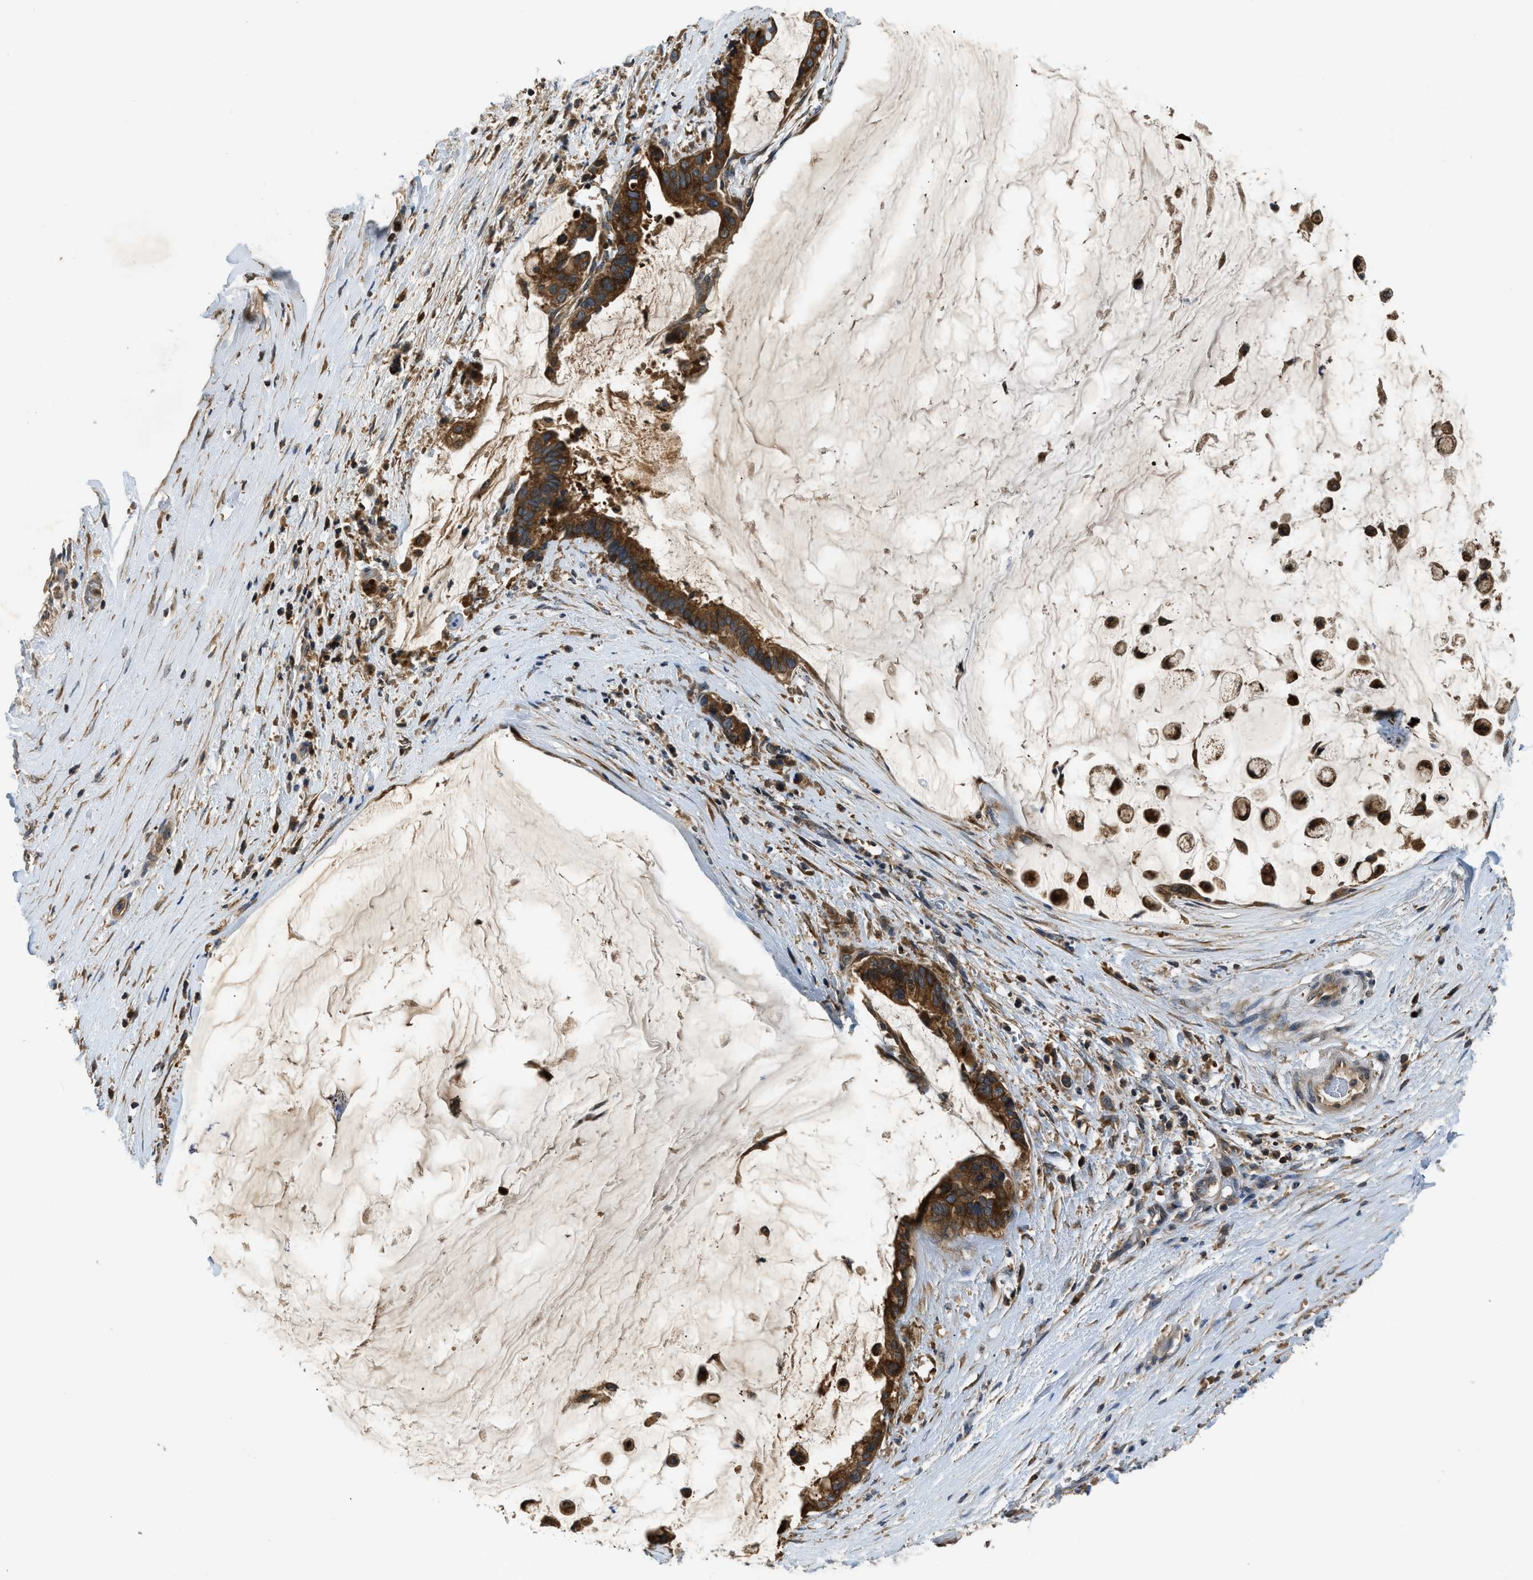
{"staining": {"intensity": "strong", "quantity": ">75%", "location": "cytoplasmic/membranous"}, "tissue": "pancreatic cancer", "cell_type": "Tumor cells", "image_type": "cancer", "snomed": [{"axis": "morphology", "description": "Adenocarcinoma, NOS"}, {"axis": "topography", "description": "Pancreas"}], "caption": "Protein expression analysis of human pancreatic cancer (adenocarcinoma) reveals strong cytoplasmic/membranous staining in about >75% of tumor cells.", "gene": "PAFAH2", "patient": {"sex": "male", "age": 41}}